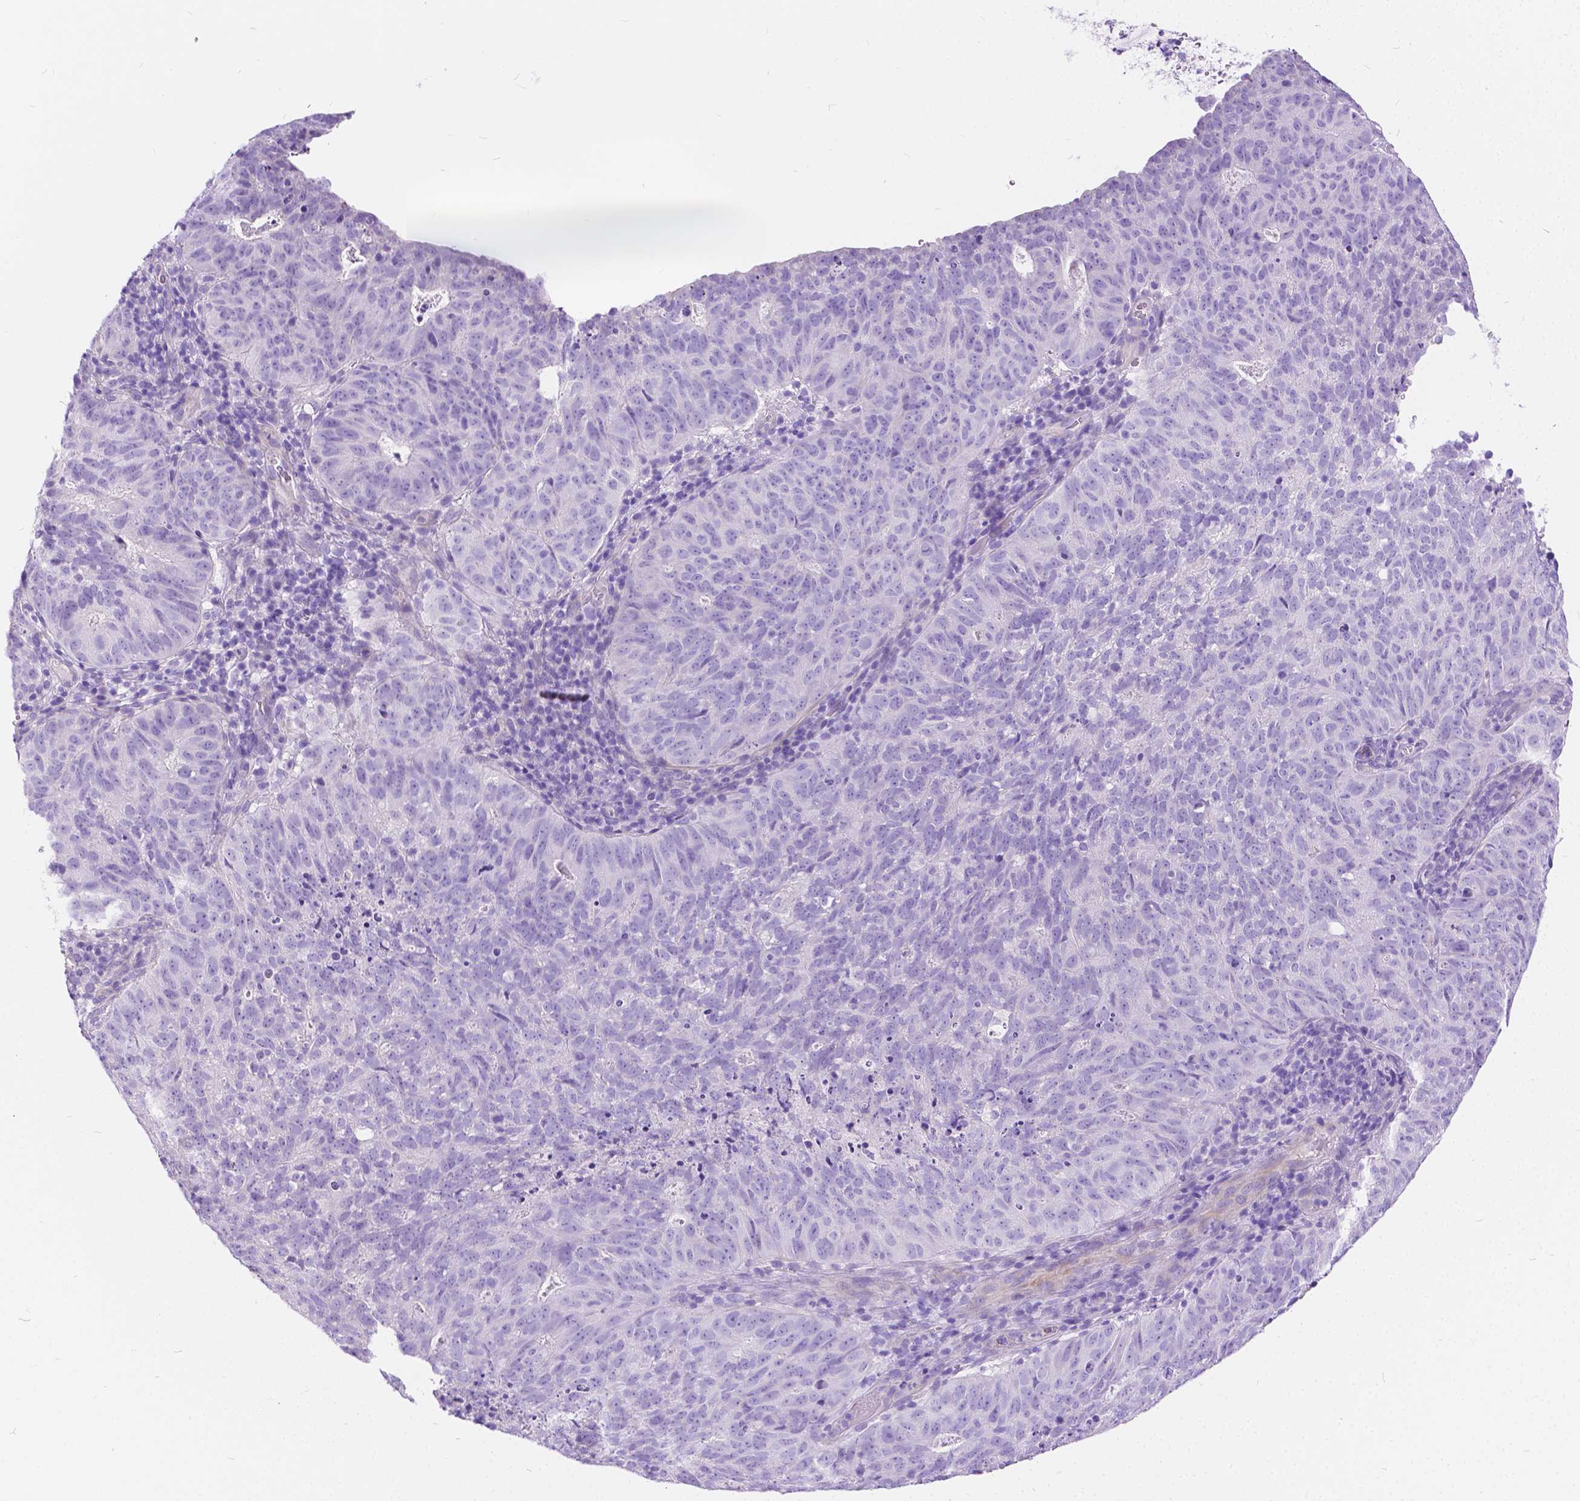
{"staining": {"intensity": "negative", "quantity": "none", "location": "none"}, "tissue": "cervical cancer", "cell_type": "Tumor cells", "image_type": "cancer", "snomed": [{"axis": "morphology", "description": "Adenocarcinoma, NOS"}, {"axis": "topography", "description": "Cervix"}], "caption": "This is an IHC image of cervical cancer. There is no staining in tumor cells.", "gene": "CHRM1", "patient": {"sex": "female", "age": 38}}